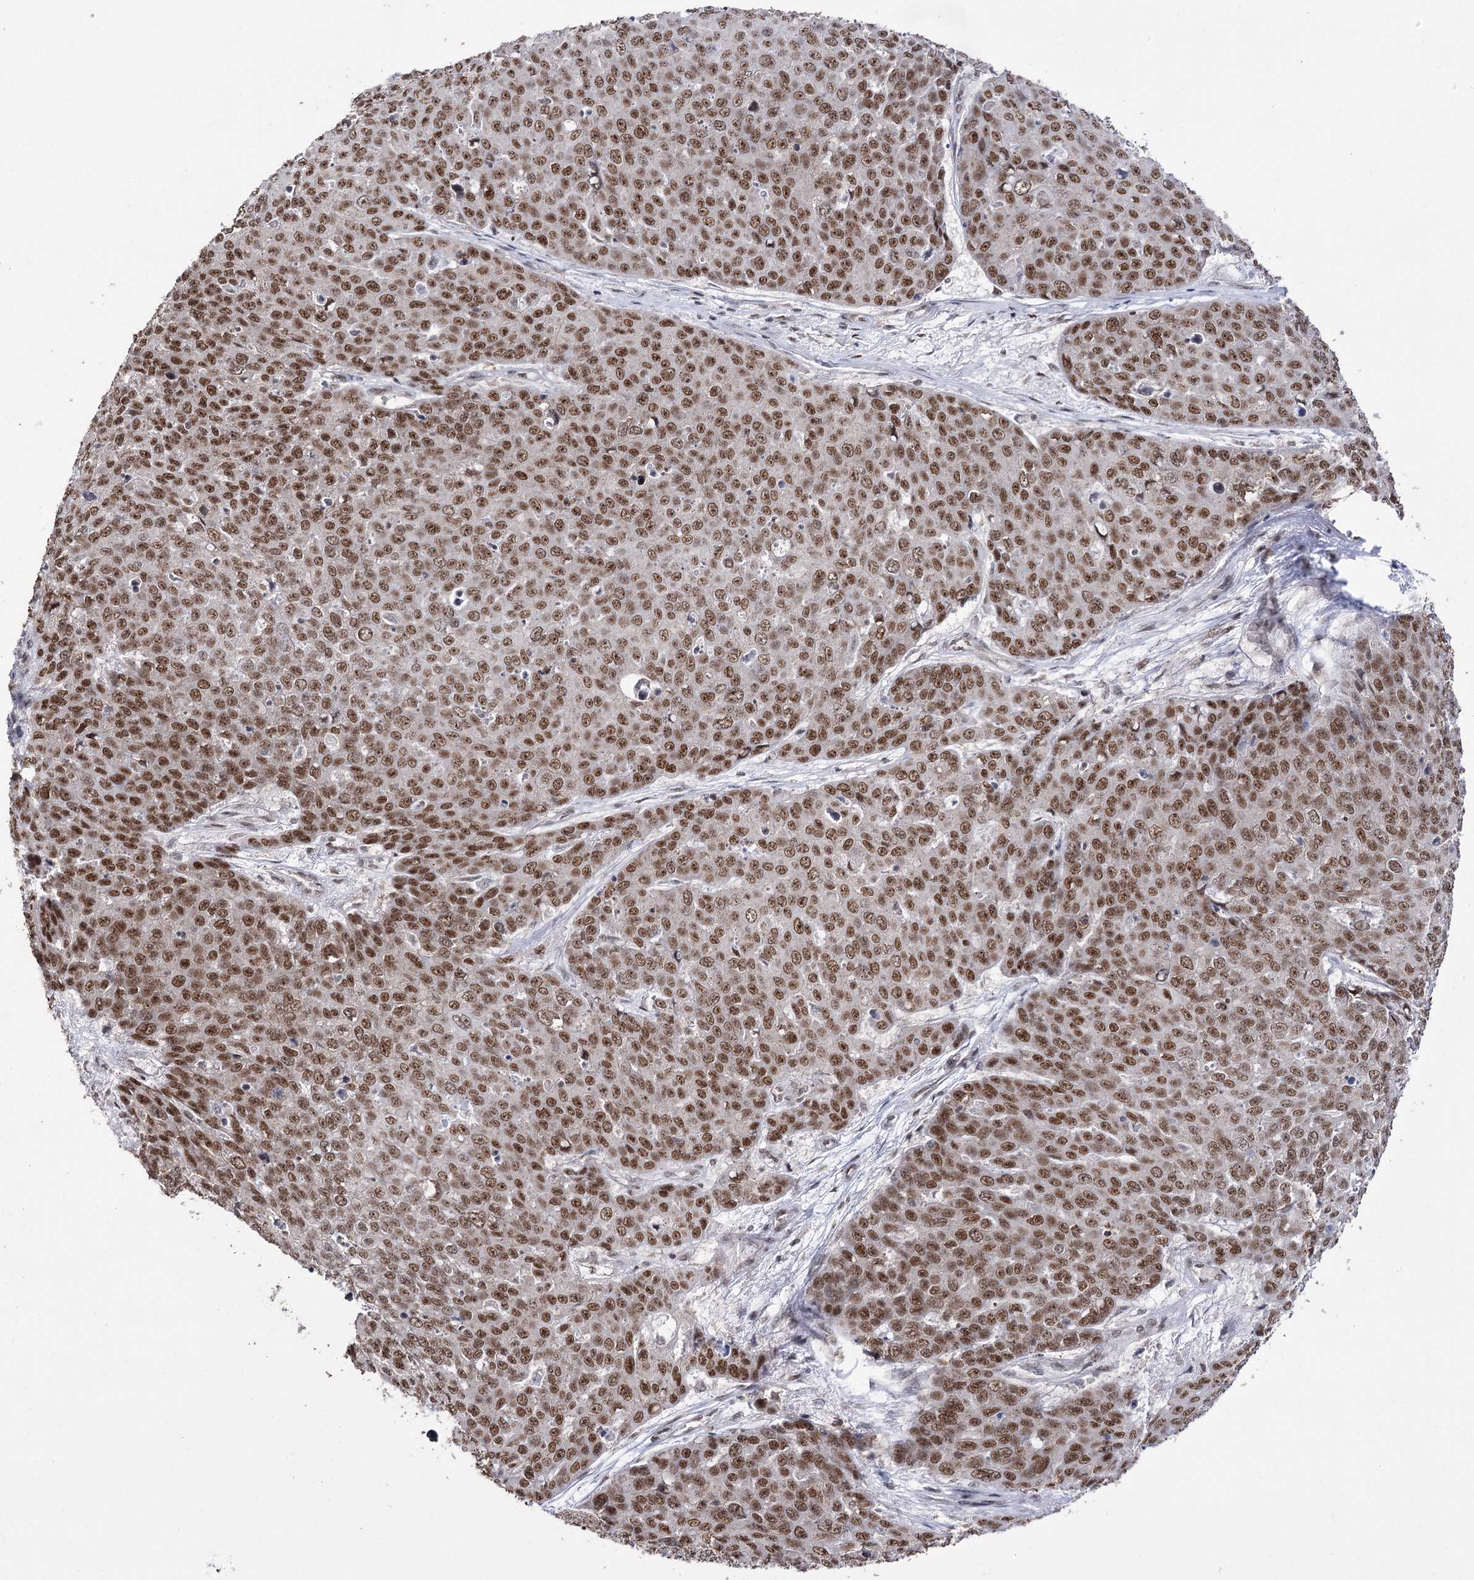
{"staining": {"intensity": "moderate", "quantity": ">75%", "location": "nuclear"}, "tissue": "skin cancer", "cell_type": "Tumor cells", "image_type": "cancer", "snomed": [{"axis": "morphology", "description": "Squamous cell carcinoma, NOS"}, {"axis": "topography", "description": "Skin"}], "caption": "High-magnification brightfield microscopy of skin squamous cell carcinoma stained with DAB (brown) and counterstained with hematoxylin (blue). tumor cells exhibit moderate nuclear staining is appreciated in about>75% of cells.", "gene": "VGLL4", "patient": {"sex": "male", "age": 71}}